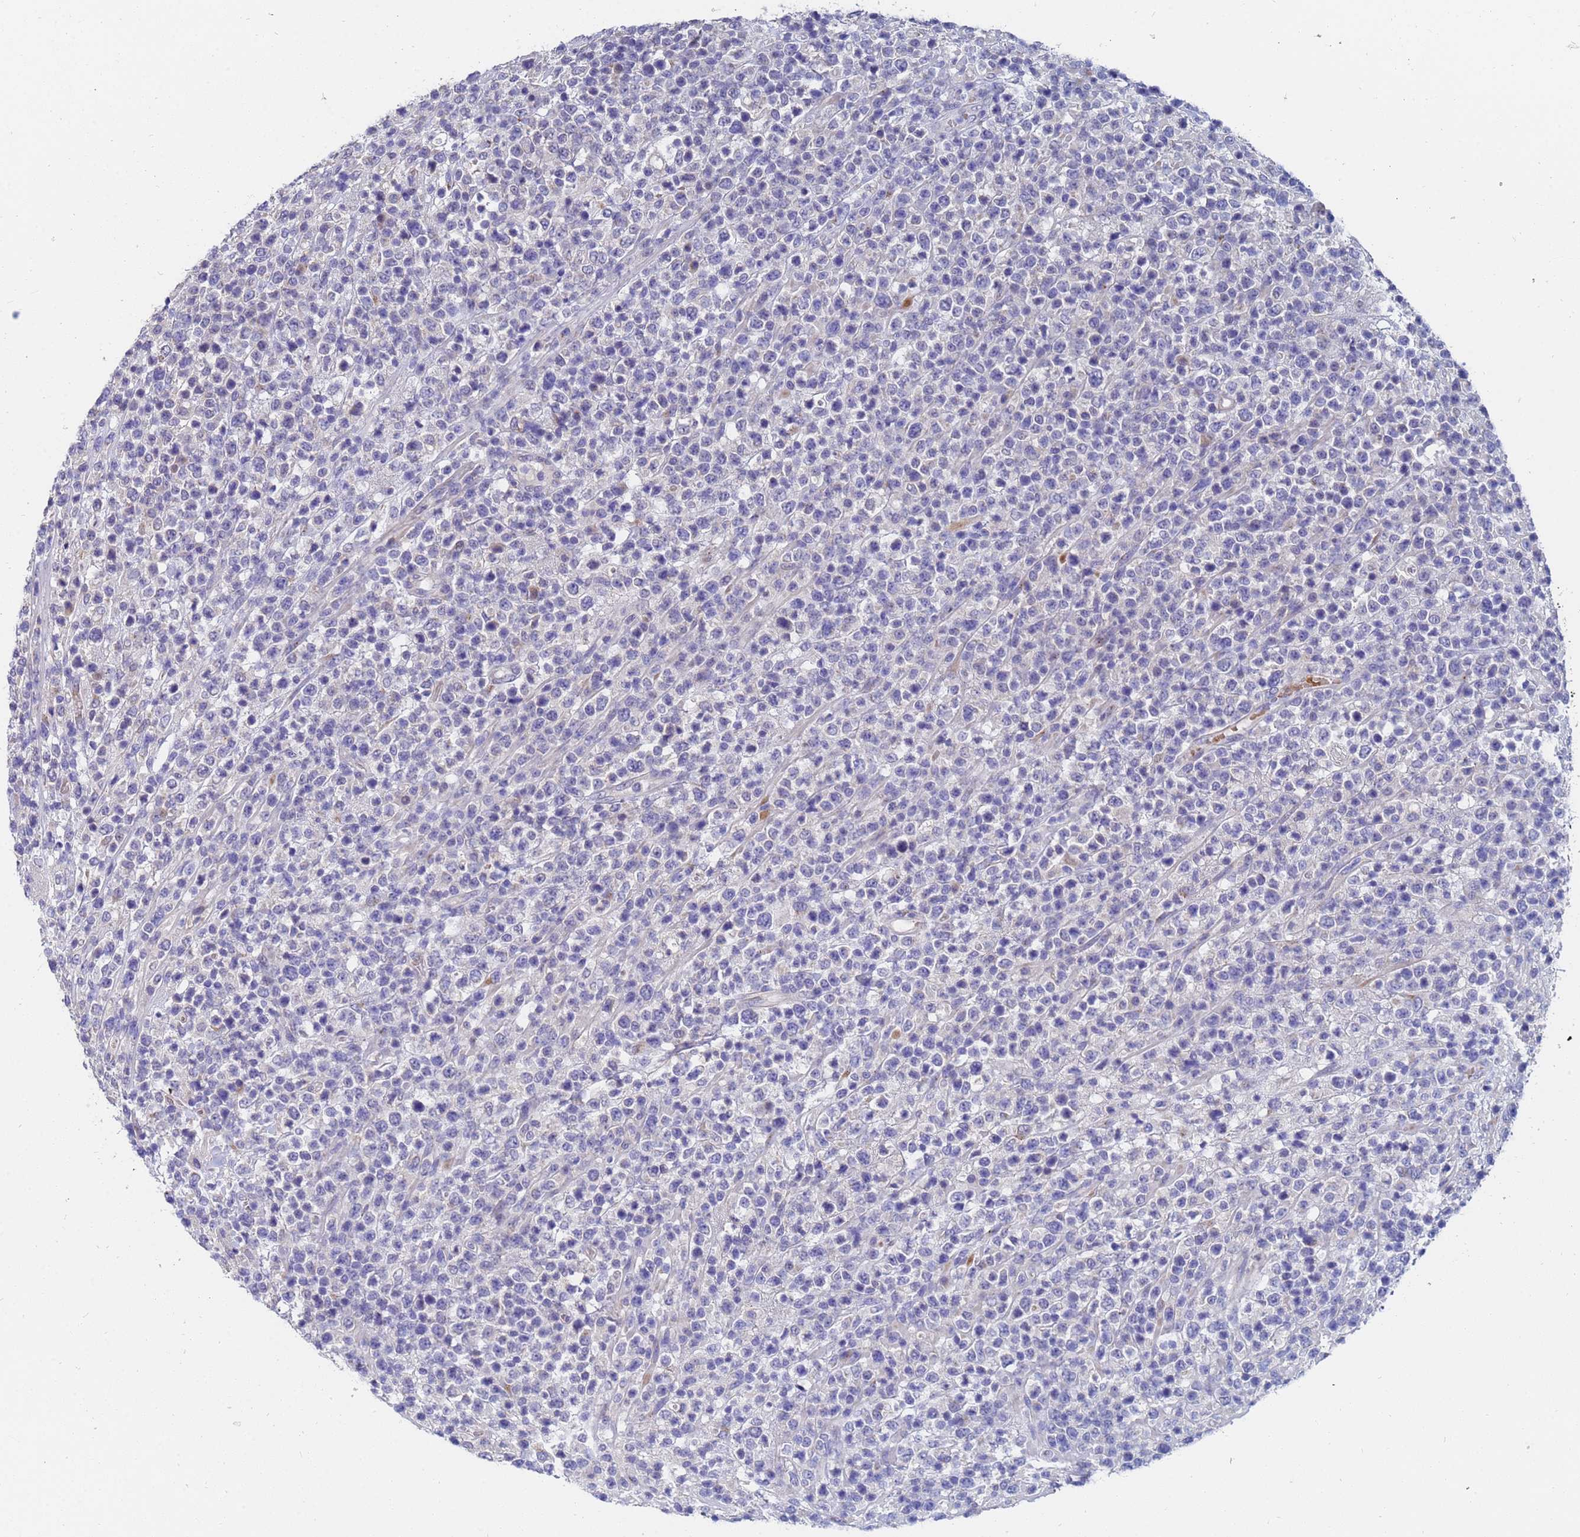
{"staining": {"intensity": "negative", "quantity": "none", "location": "none"}, "tissue": "lymphoma", "cell_type": "Tumor cells", "image_type": "cancer", "snomed": [{"axis": "morphology", "description": "Malignant lymphoma, non-Hodgkin's type, High grade"}, {"axis": "topography", "description": "Colon"}], "caption": "This is an IHC photomicrograph of human high-grade malignant lymphoma, non-Hodgkin's type. There is no positivity in tumor cells.", "gene": "IHO1", "patient": {"sex": "female", "age": 53}}